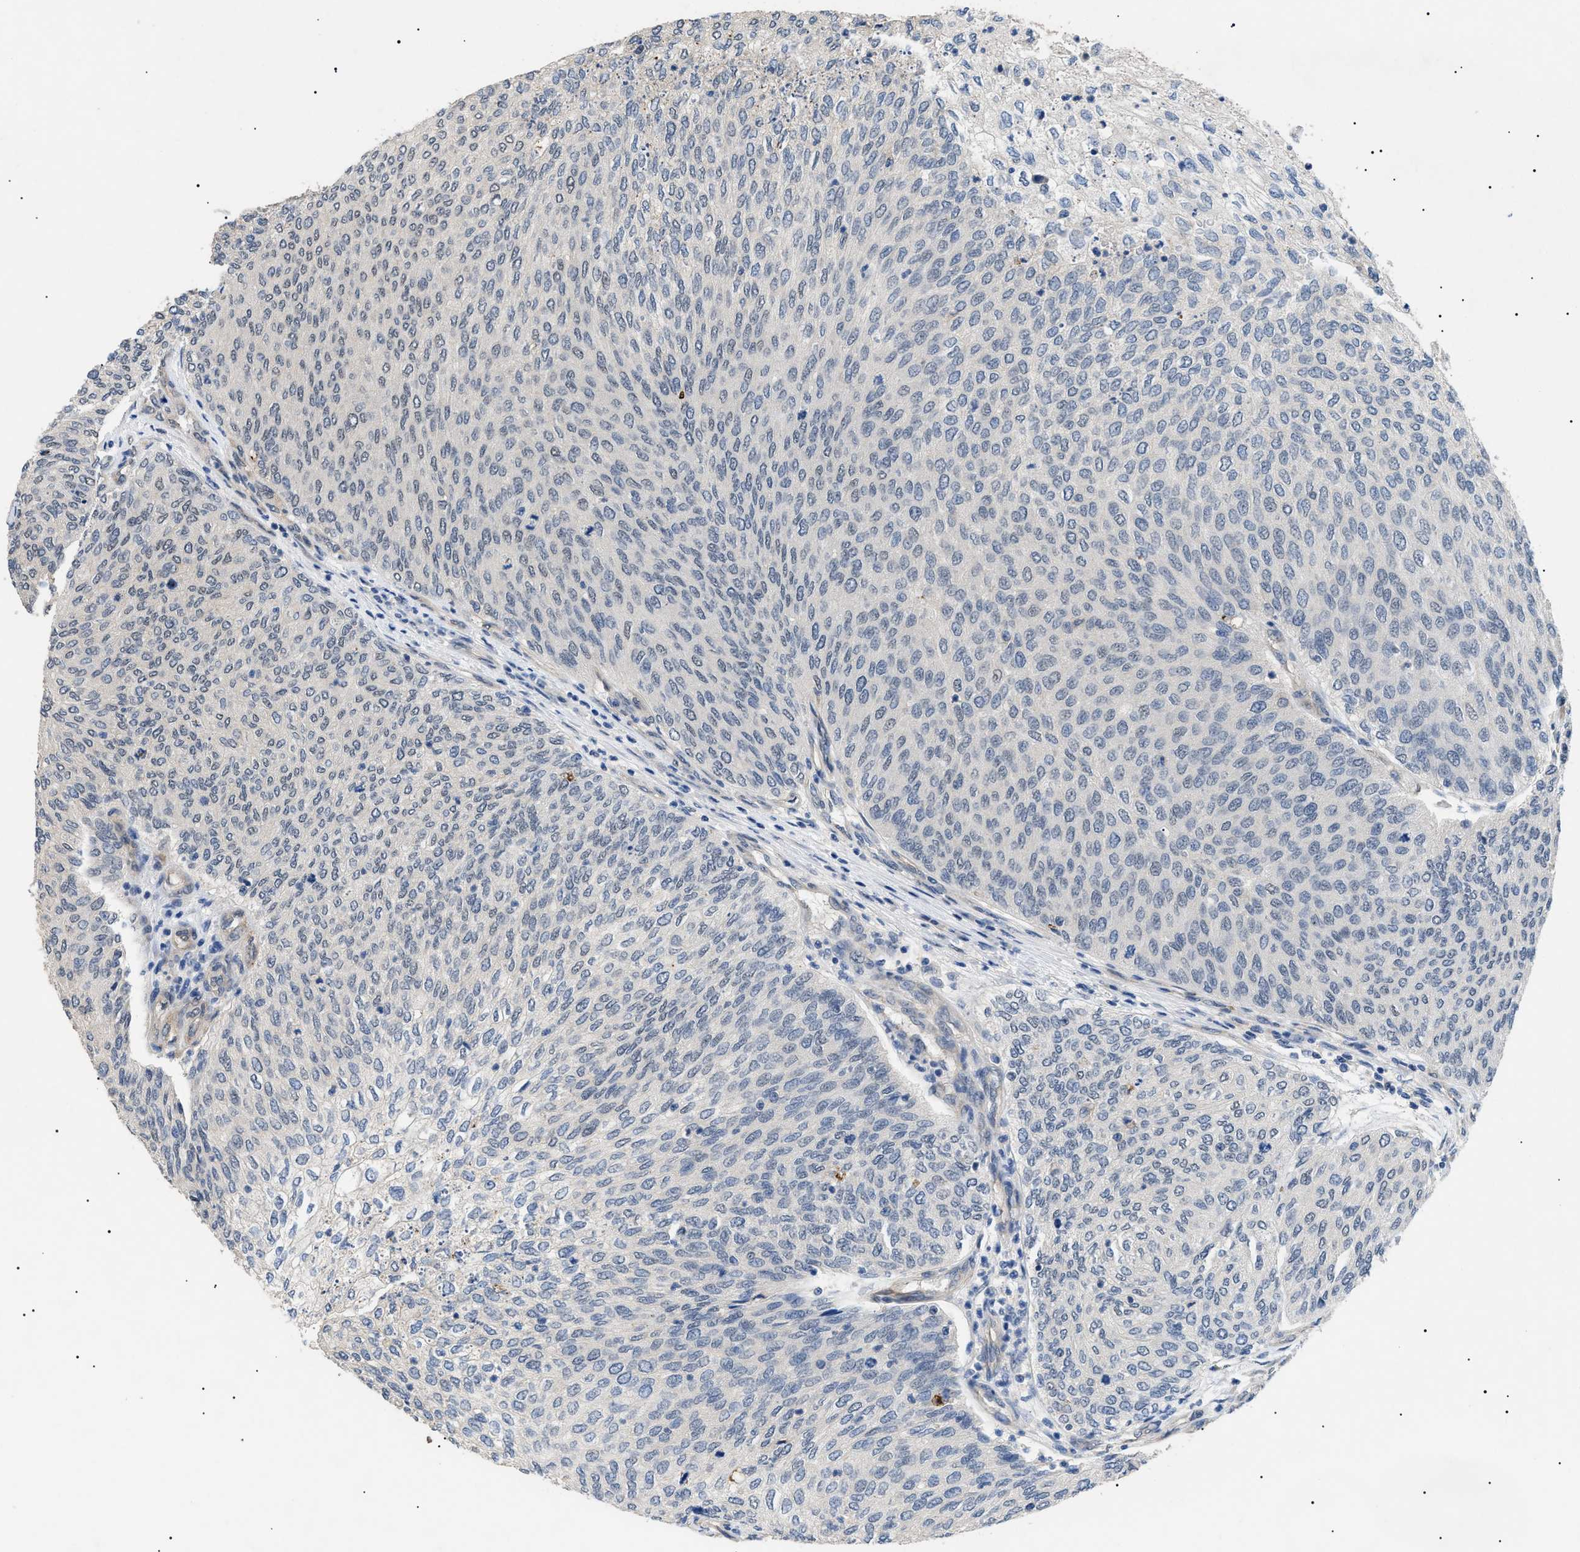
{"staining": {"intensity": "negative", "quantity": "none", "location": "none"}, "tissue": "urothelial cancer", "cell_type": "Tumor cells", "image_type": "cancer", "snomed": [{"axis": "morphology", "description": "Urothelial carcinoma, Low grade"}, {"axis": "topography", "description": "Urinary bladder"}], "caption": "This is a image of immunohistochemistry (IHC) staining of urothelial cancer, which shows no positivity in tumor cells.", "gene": "CRCP", "patient": {"sex": "female", "age": 79}}